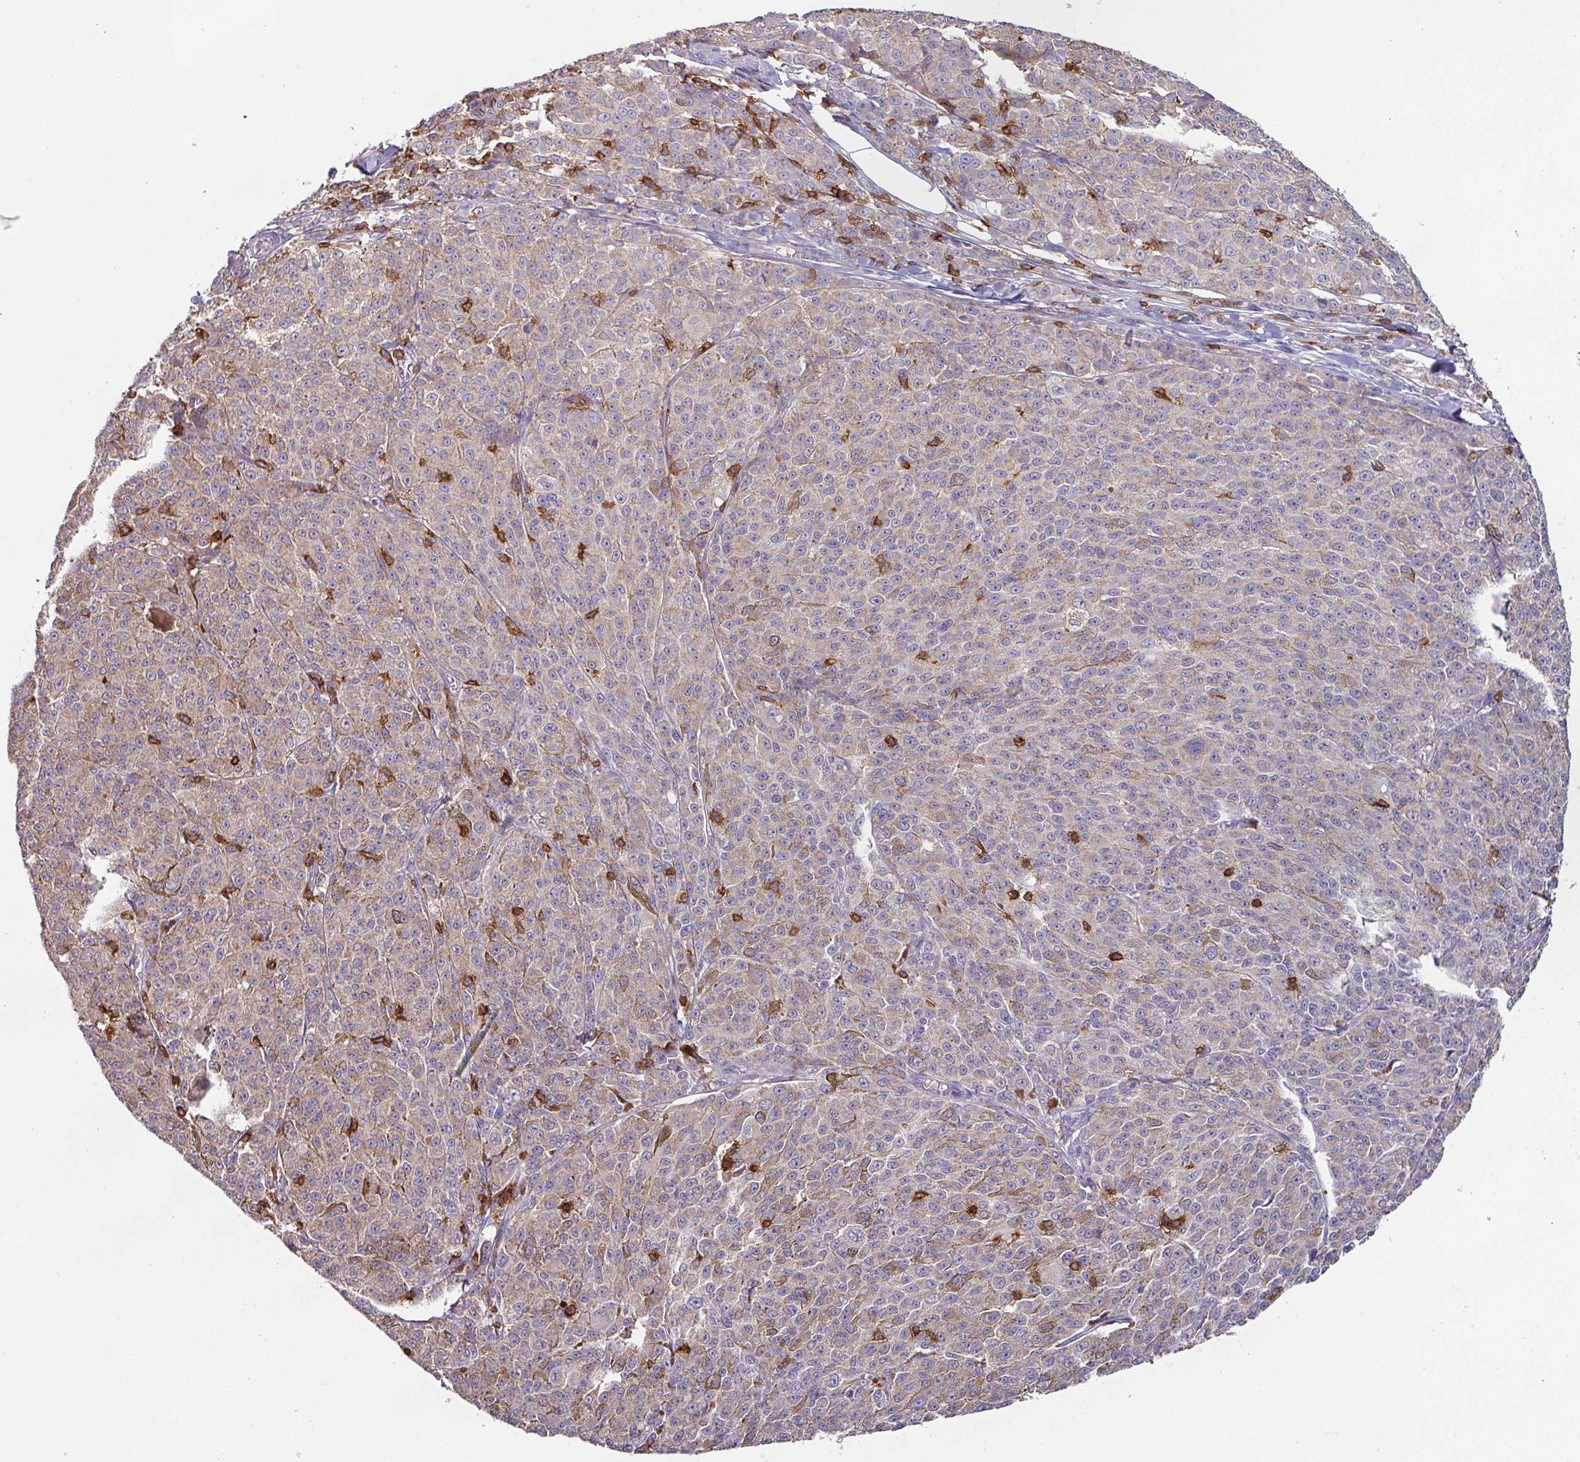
{"staining": {"intensity": "weak", "quantity": "25%-75%", "location": "cytoplasmic/membranous"}, "tissue": "melanoma", "cell_type": "Tumor cells", "image_type": "cancer", "snomed": [{"axis": "morphology", "description": "Malignant melanoma, NOS"}, {"axis": "topography", "description": "Skin"}], "caption": "Protein staining exhibits weak cytoplasmic/membranous staining in about 25%-75% of tumor cells in melanoma.", "gene": "CD3G", "patient": {"sex": "female", "age": 52}}